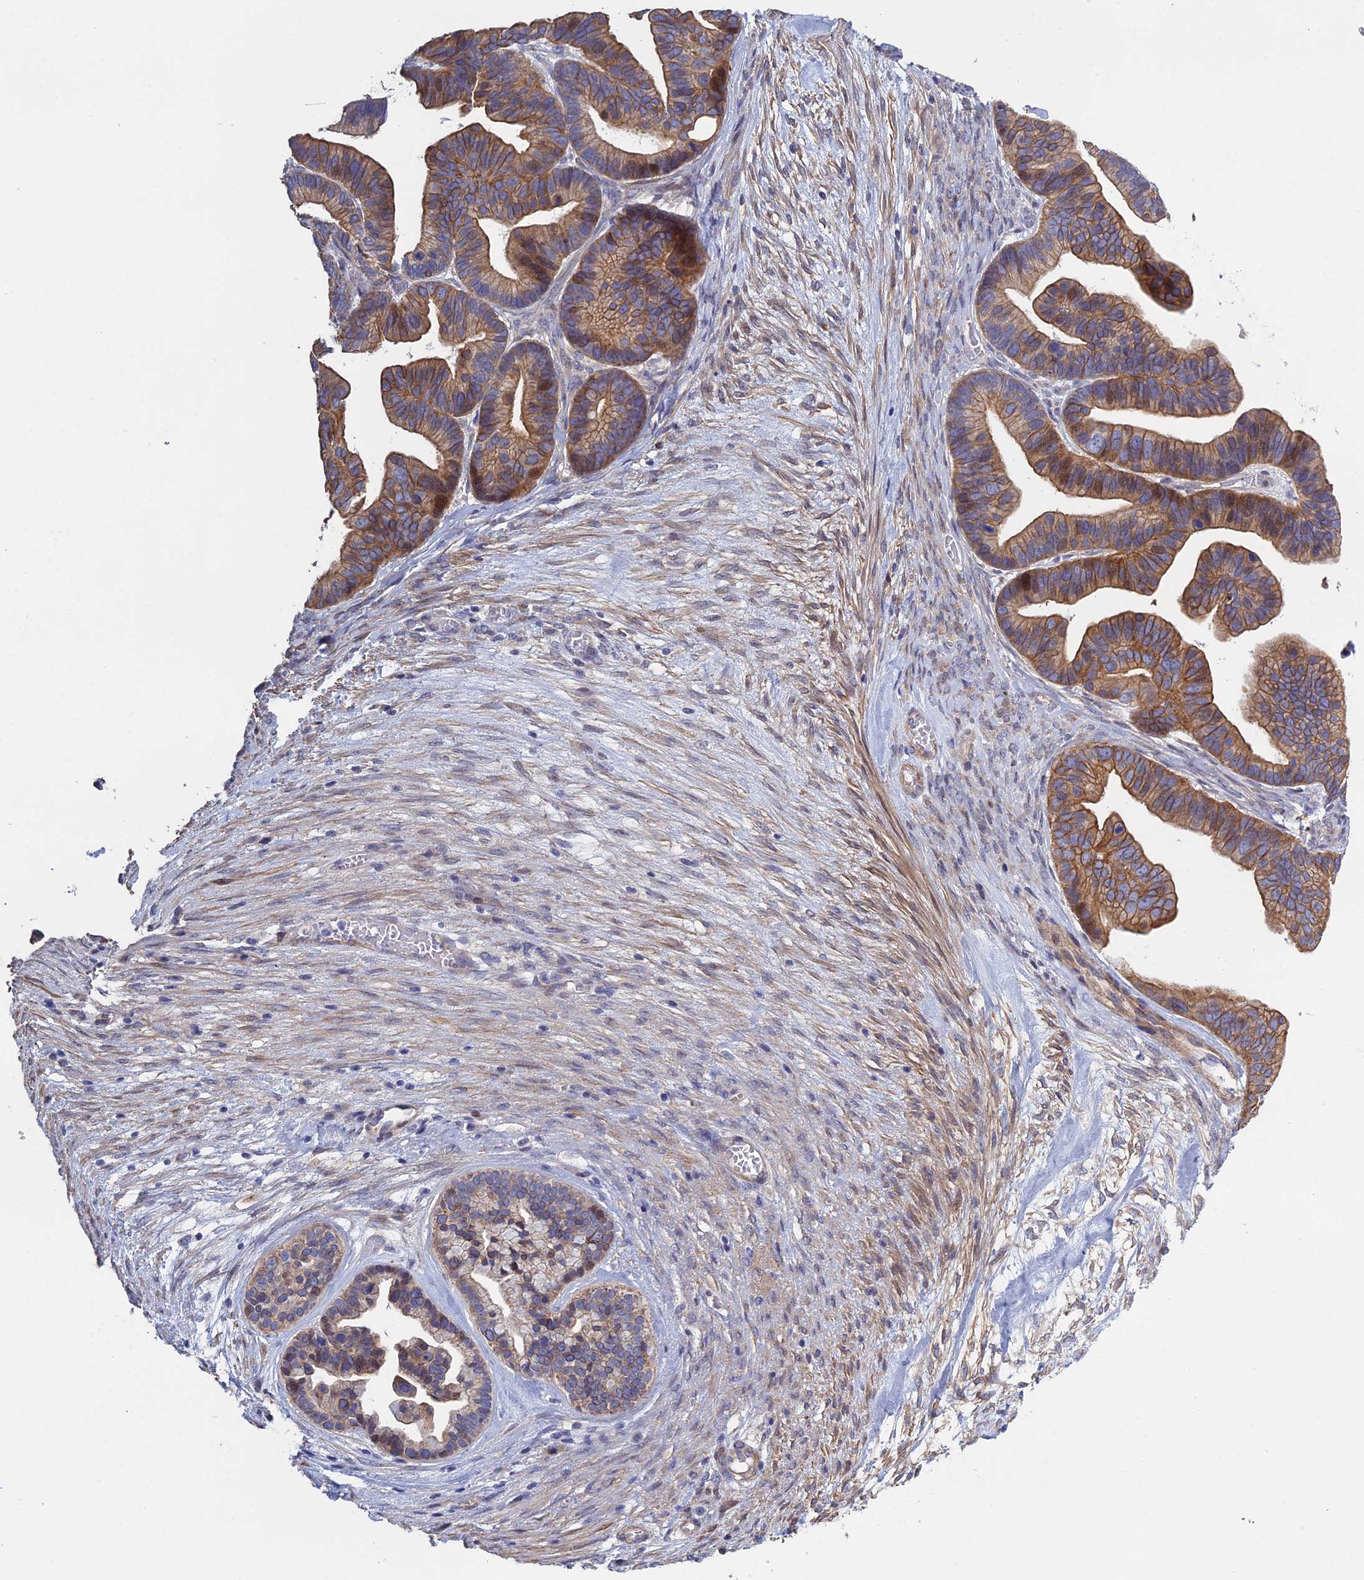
{"staining": {"intensity": "moderate", "quantity": ">75%", "location": "cytoplasmic/membranous,nuclear"}, "tissue": "ovarian cancer", "cell_type": "Tumor cells", "image_type": "cancer", "snomed": [{"axis": "morphology", "description": "Cystadenocarcinoma, serous, NOS"}, {"axis": "topography", "description": "Ovary"}], "caption": "IHC image of ovarian serous cystadenocarcinoma stained for a protein (brown), which demonstrates medium levels of moderate cytoplasmic/membranous and nuclear staining in about >75% of tumor cells.", "gene": "LZTS2", "patient": {"sex": "female", "age": 56}}